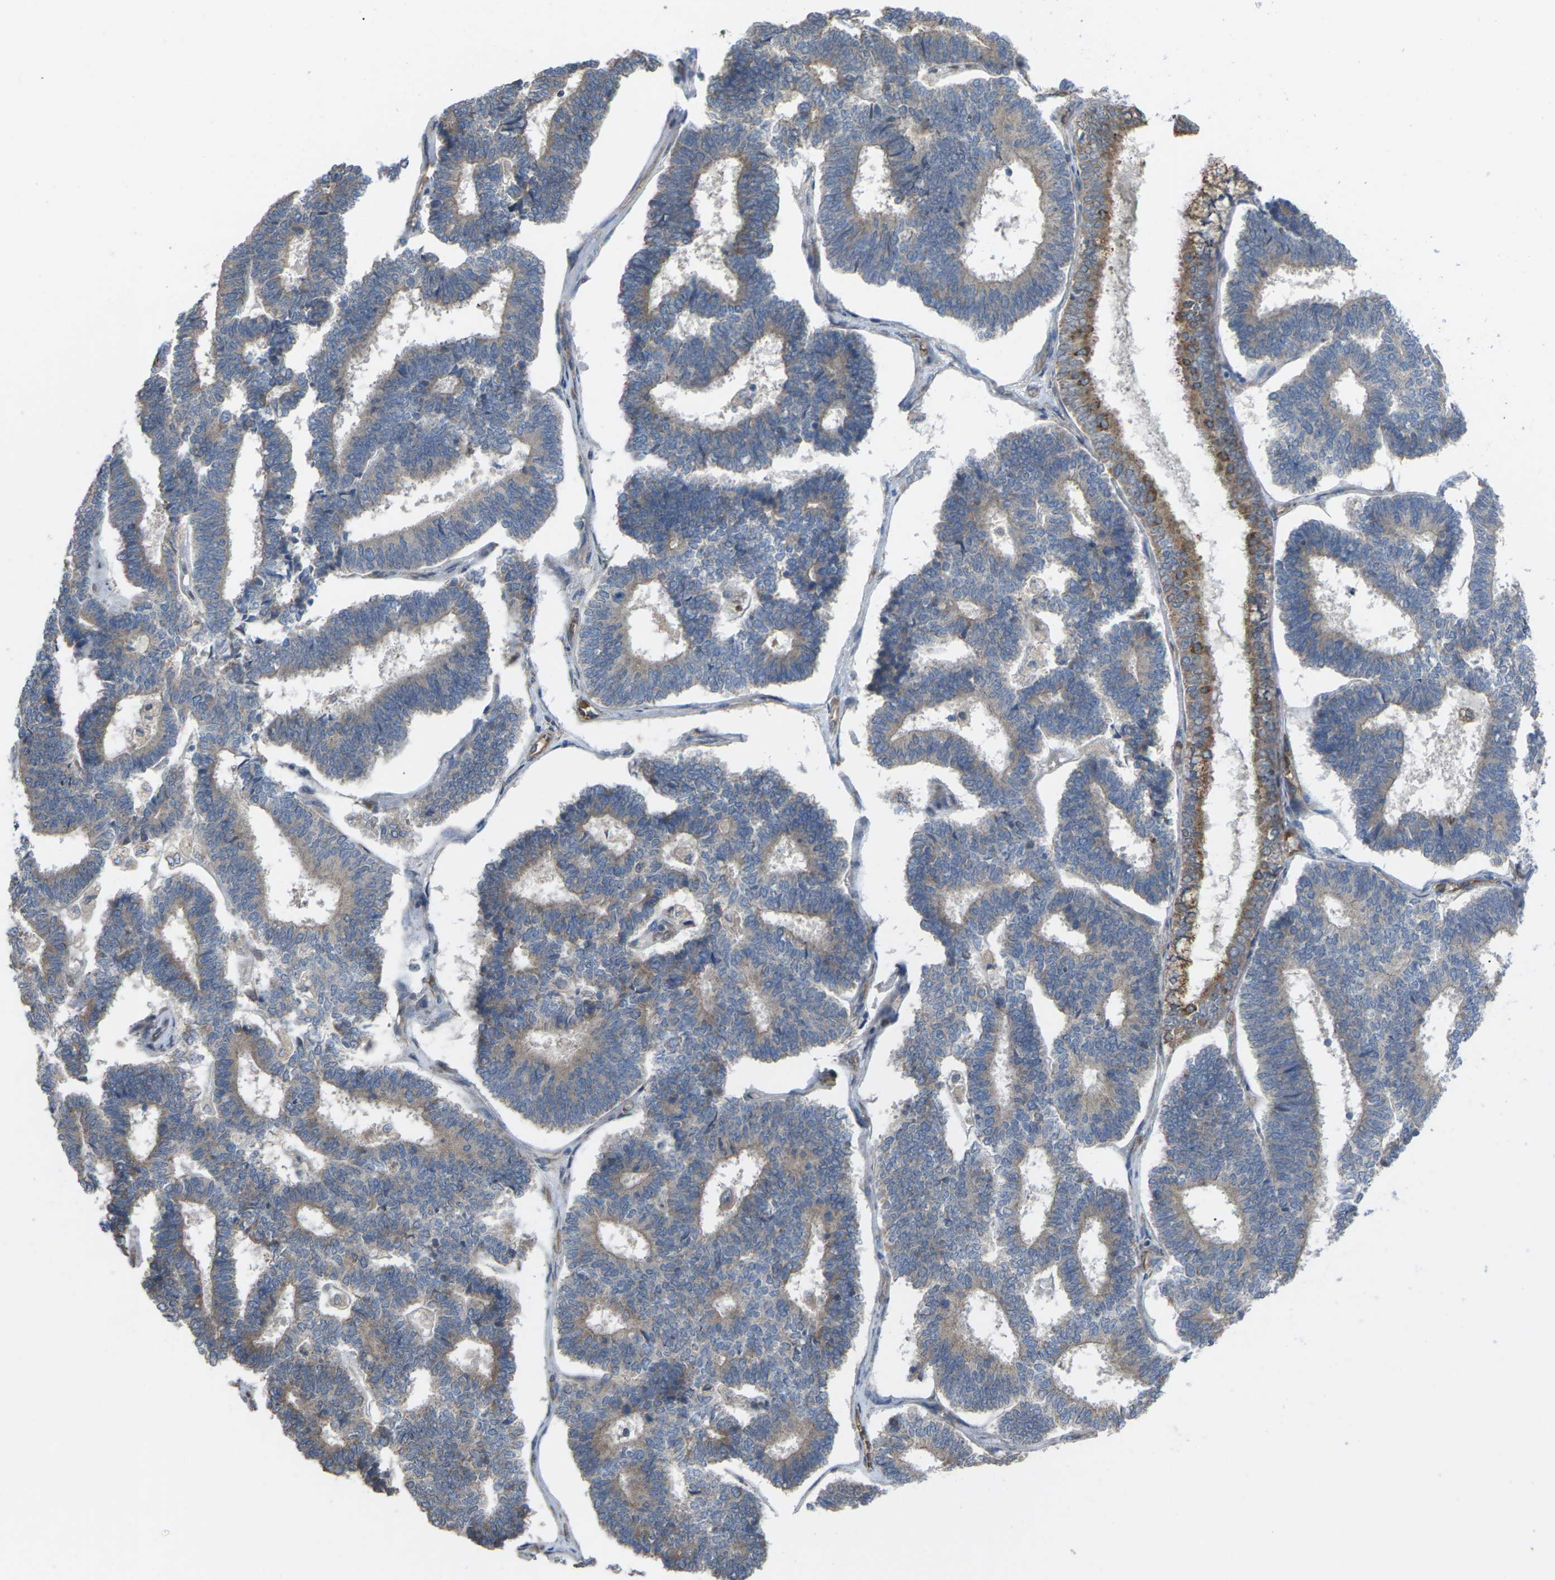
{"staining": {"intensity": "weak", "quantity": ">75%", "location": "cytoplasmic/membranous"}, "tissue": "endometrial cancer", "cell_type": "Tumor cells", "image_type": "cancer", "snomed": [{"axis": "morphology", "description": "Adenocarcinoma, NOS"}, {"axis": "topography", "description": "Endometrium"}], "caption": "Endometrial cancer was stained to show a protein in brown. There is low levels of weak cytoplasmic/membranous staining in about >75% of tumor cells.", "gene": "TIAM1", "patient": {"sex": "female", "age": 70}}